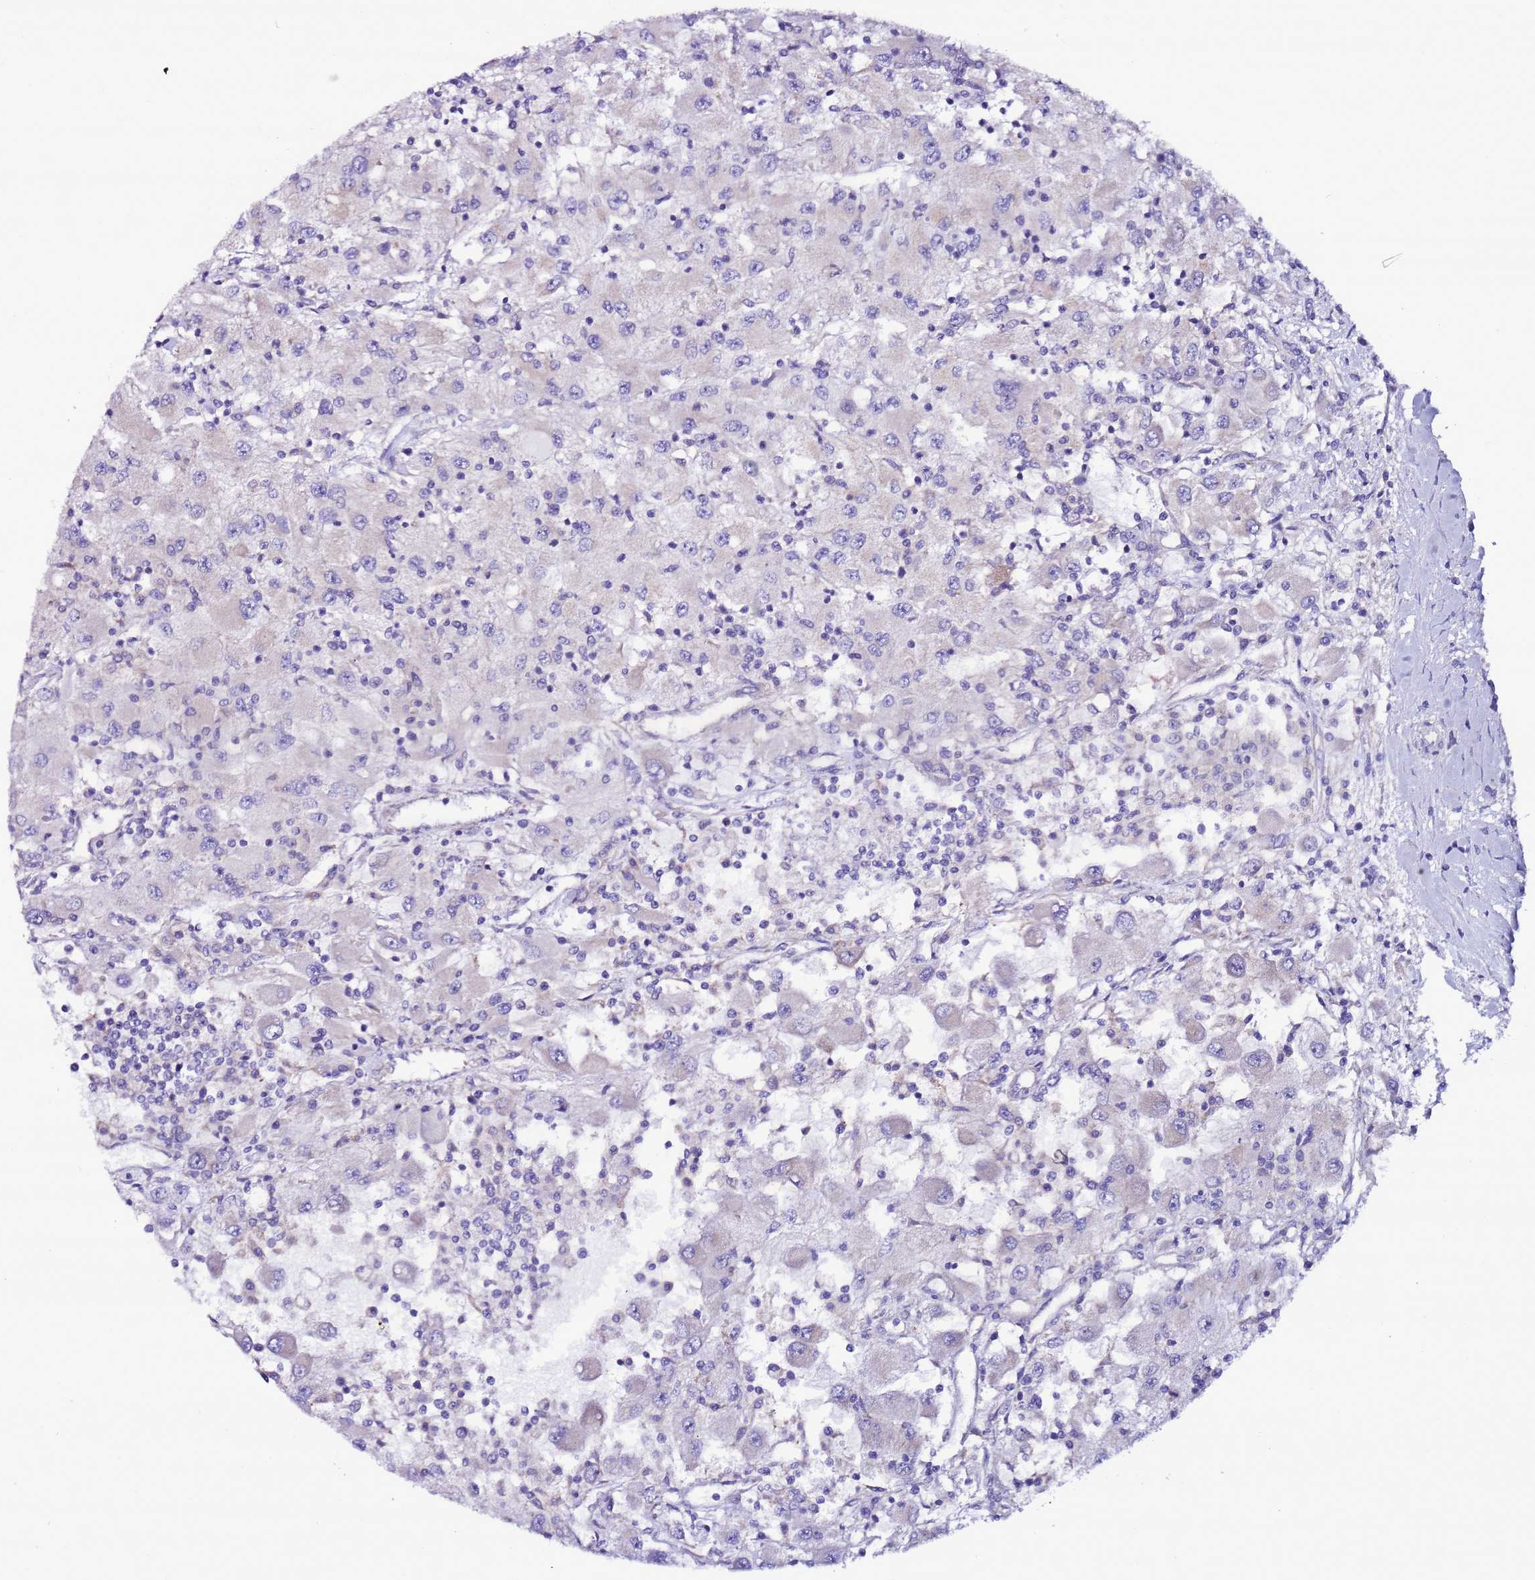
{"staining": {"intensity": "negative", "quantity": "none", "location": "none"}, "tissue": "renal cancer", "cell_type": "Tumor cells", "image_type": "cancer", "snomed": [{"axis": "morphology", "description": "Adenocarcinoma, NOS"}, {"axis": "topography", "description": "Kidney"}], "caption": "This is a image of immunohistochemistry (IHC) staining of adenocarcinoma (renal), which shows no positivity in tumor cells.", "gene": "AHI1", "patient": {"sex": "female", "age": 67}}